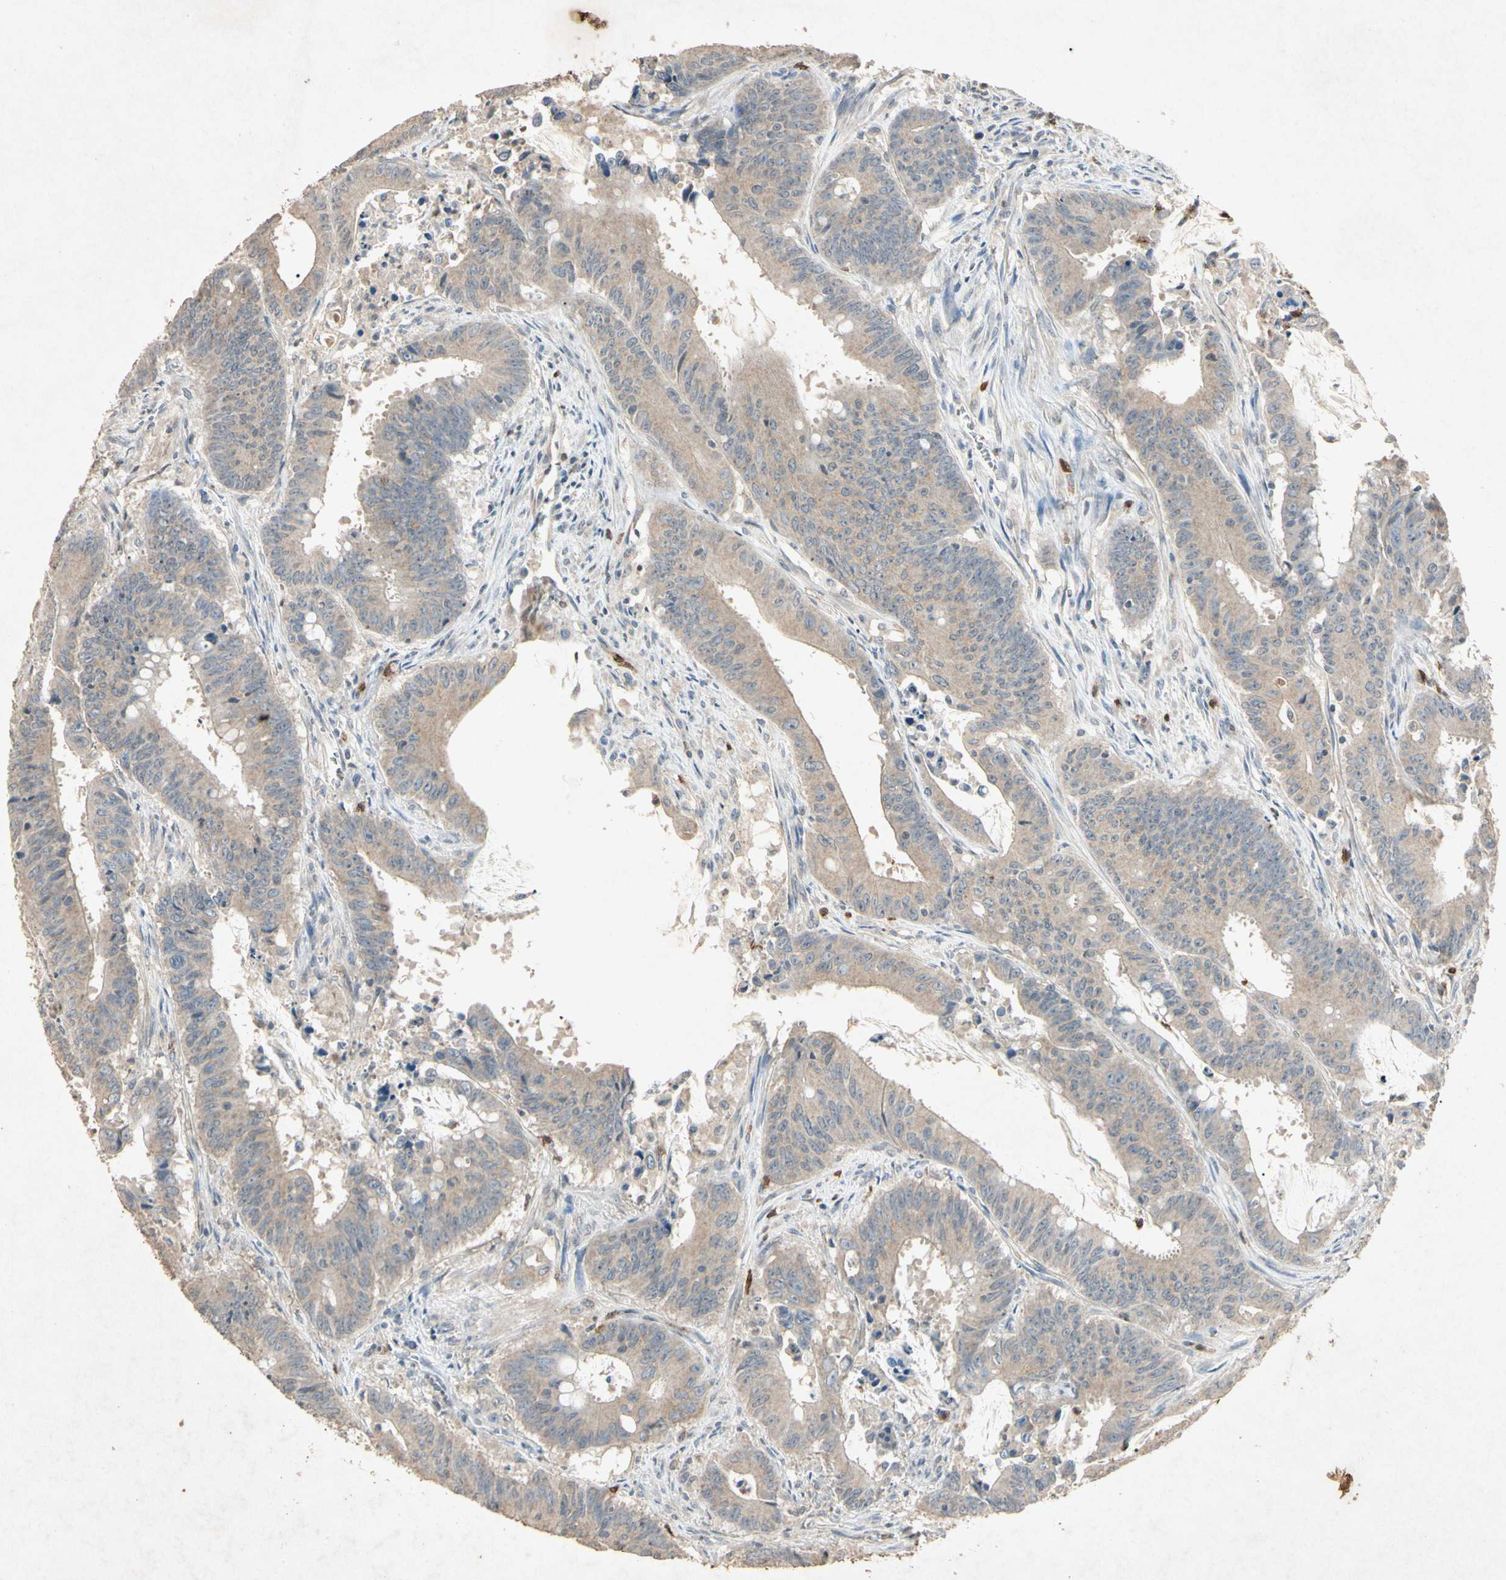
{"staining": {"intensity": "weak", "quantity": ">75%", "location": "cytoplasmic/membranous"}, "tissue": "colorectal cancer", "cell_type": "Tumor cells", "image_type": "cancer", "snomed": [{"axis": "morphology", "description": "Adenocarcinoma, NOS"}, {"axis": "topography", "description": "Colon"}], "caption": "This micrograph reveals colorectal cancer (adenocarcinoma) stained with immunohistochemistry to label a protein in brown. The cytoplasmic/membranous of tumor cells show weak positivity for the protein. Nuclei are counter-stained blue.", "gene": "MSRB1", "patient": {"sex": "male", "age": 45}}